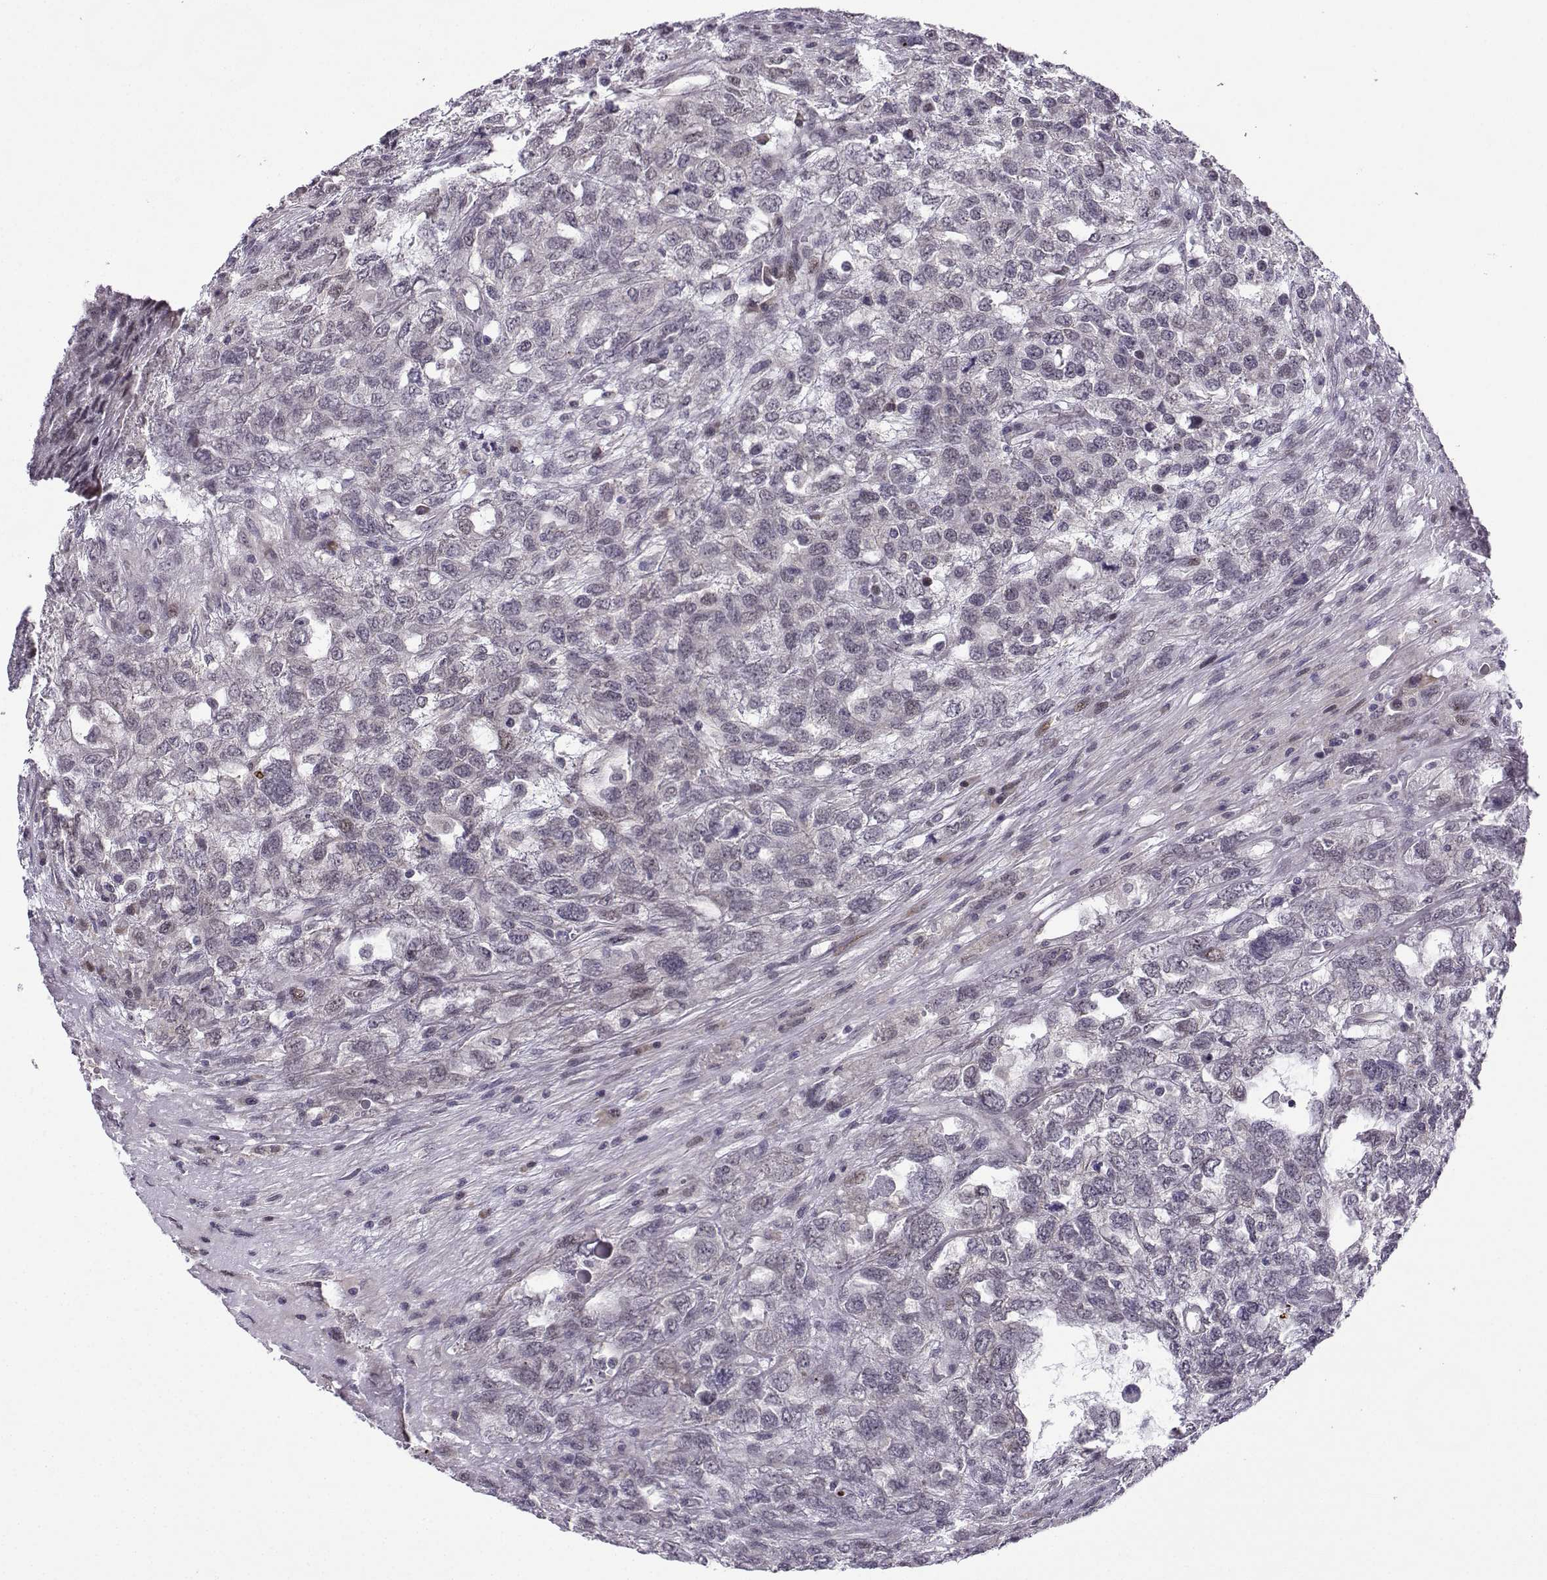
{"staining": {"intensity": "moderate", "quantity": "<25%", "location": "nuclear"}, "tissue": "testis cancer", "cell_type": "Tumor cells", "image_type": "cancer", "snomed": [{"axis": "morphology", "description": "Seminoma, NOS"}, {"axis": "topography", "description": "Testis"}], "caption": "Moderate nuclear expression for a protein is present in about <25% of tumor cells of testis seminoma using immunohistochemistry.", "gene": "FGF3", "patient": {"sex": "male", "age": 52}}